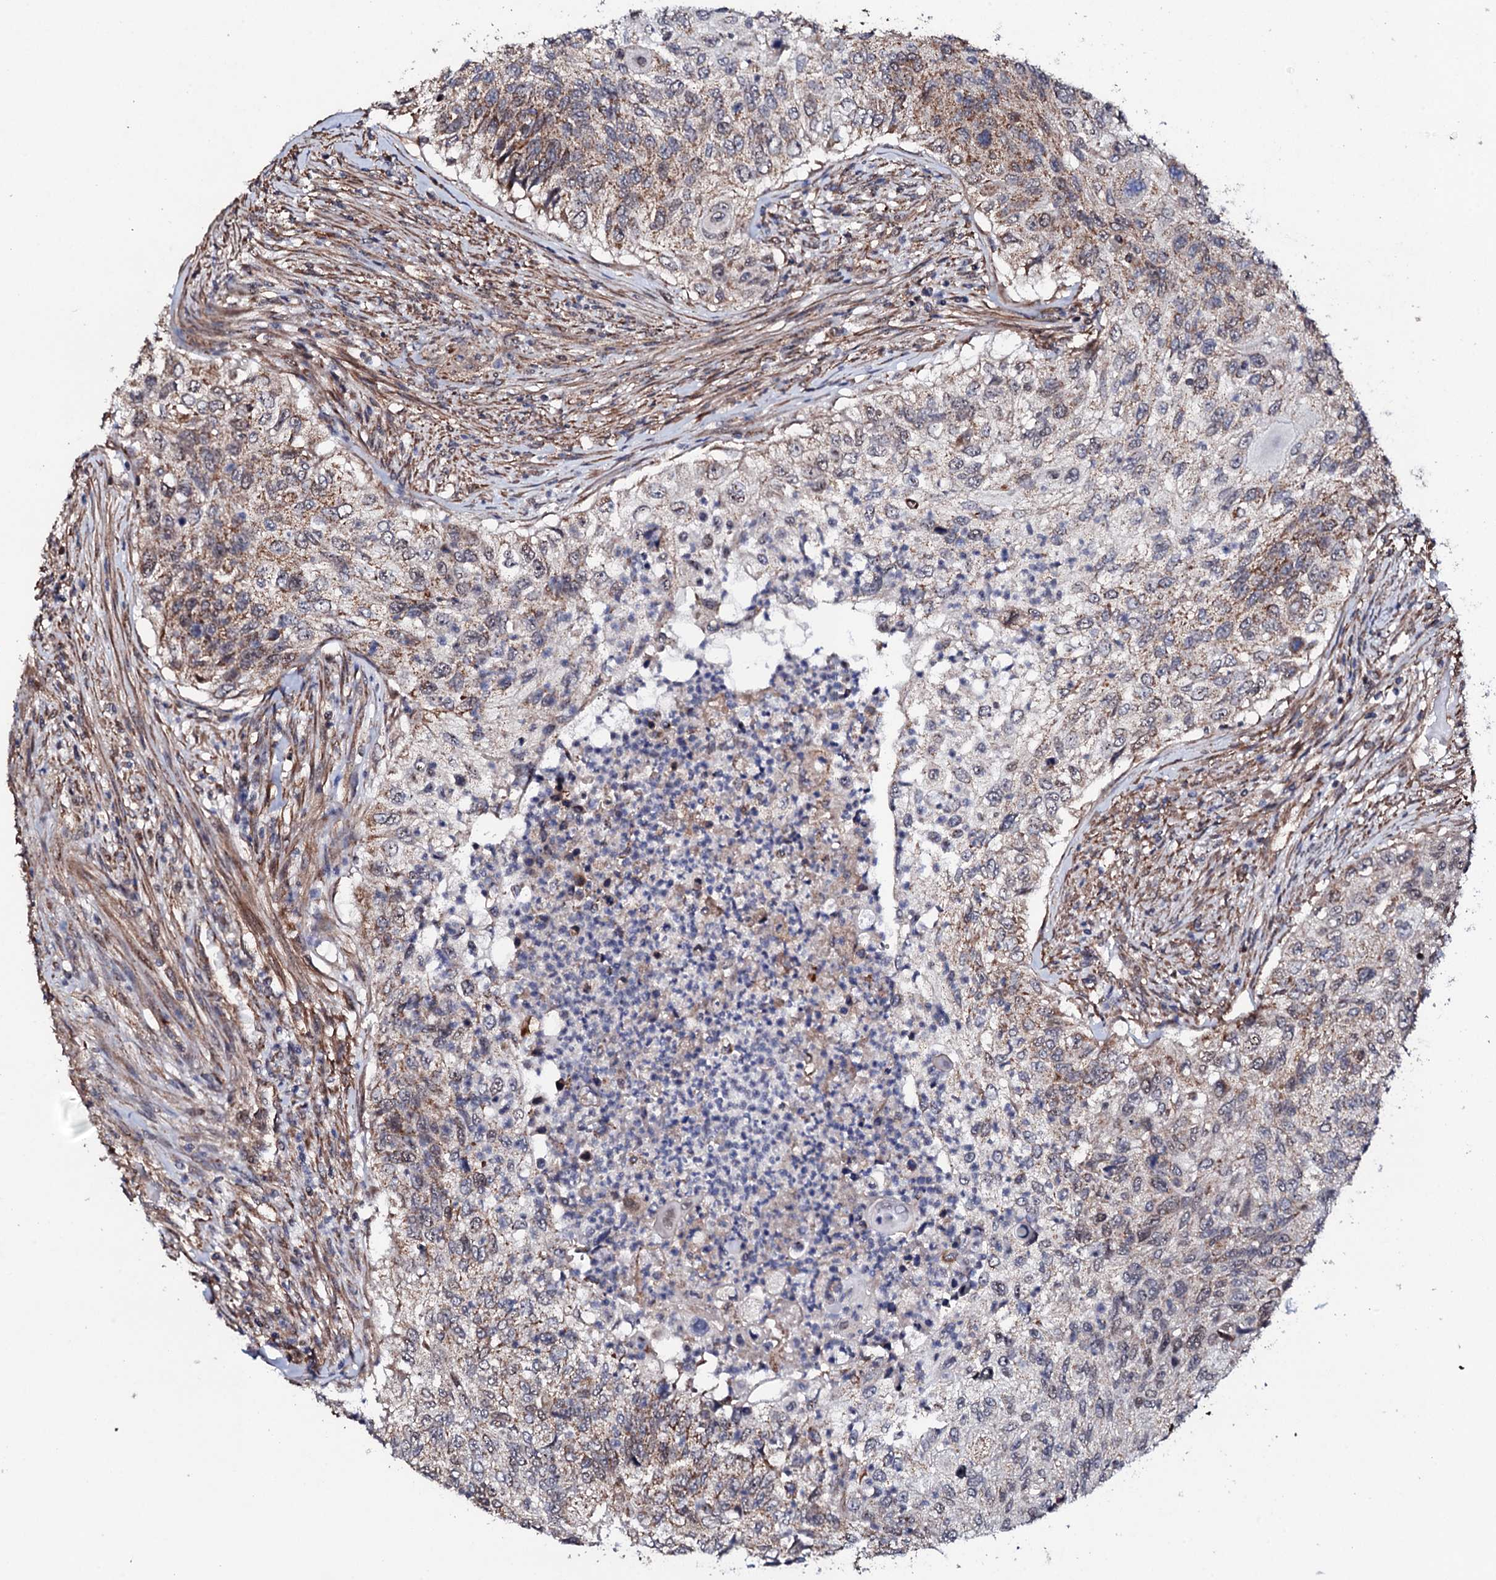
{"staining": {"intensity": "moderate", "quantity": "25%-75%", "location": "cytoplasmic/membranous"}, "tissue": "urothelial cancer", "cell_type": "Tumor cells", "image_type": "cancer", "snomed": [{"axis": "morphology", "description": "Urothelial carcinoma, High grade"}, {"axis": "topography", "description": "Urinary bladder"}], "caption": "Human urothelial cancer stained with a brown dye exhibits moderate cytoplasmic/membranous positive expression in approximately 25%-75% of tumor cells.", "gene": "MTIF3", "patient": {"sex": "female", "age": 60}}